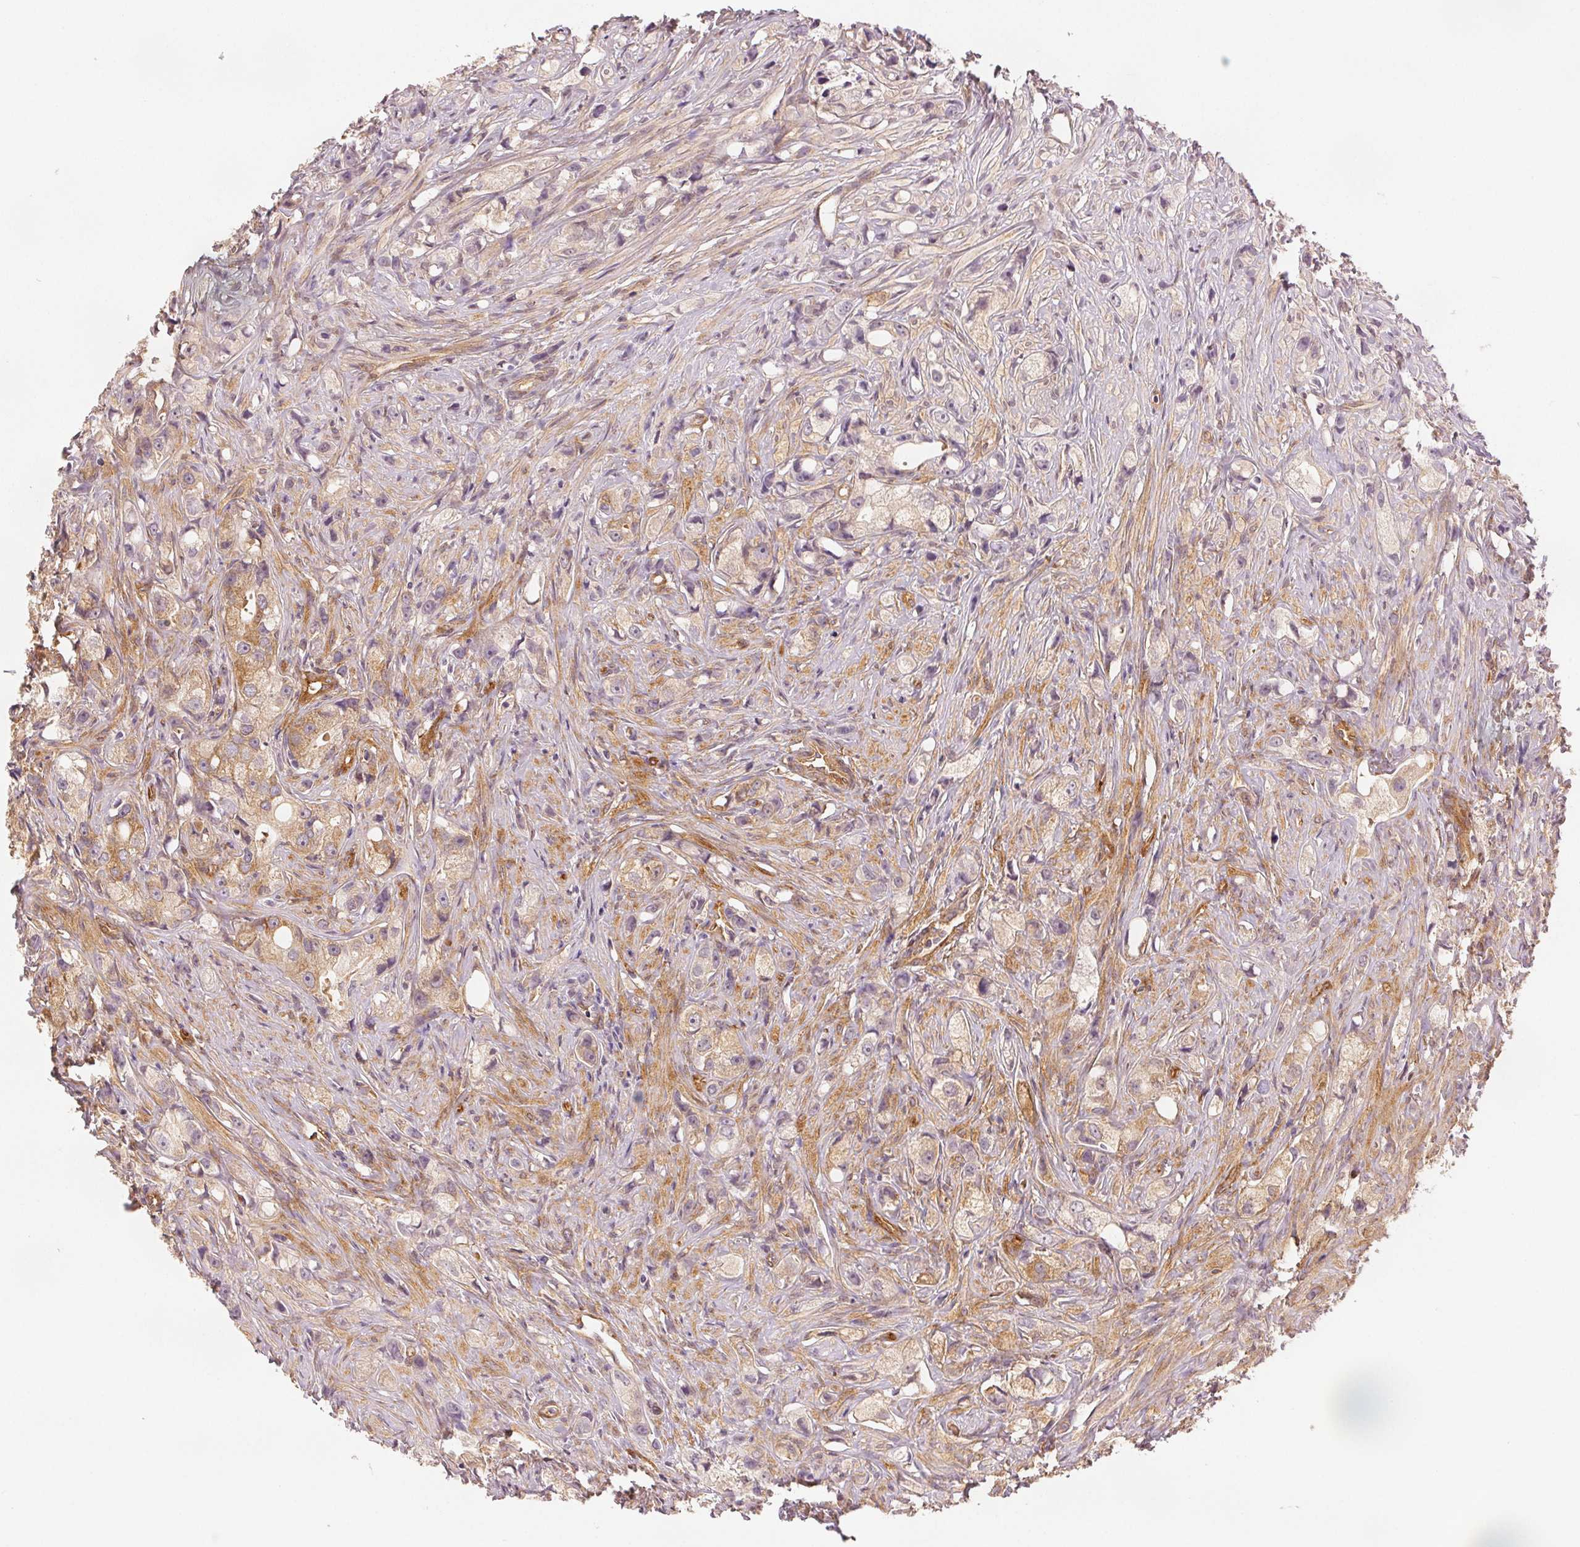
{"staining": {"intensity": "moderate", "quantity": ">75%", "location": "cytoplasmic/membranous"}, "tissue": "prostate cancer", "cell_type": "Tumor cells", "image_type": "cancer", "snomed": [{"axis": "morphology", "description": "Adenocarcinoma, High grade"}, {"axis": "topography", "description": "Prostate"}], "caption": "Approximately >75% of tumor cells in human prostate cancer demonstrate moderate cytoplasmic/membranous protein positivity as visualized by brown immunohistochemical staining.", "gene": "DIAPH2", "patient": {"sex": "male", "age": 75}}